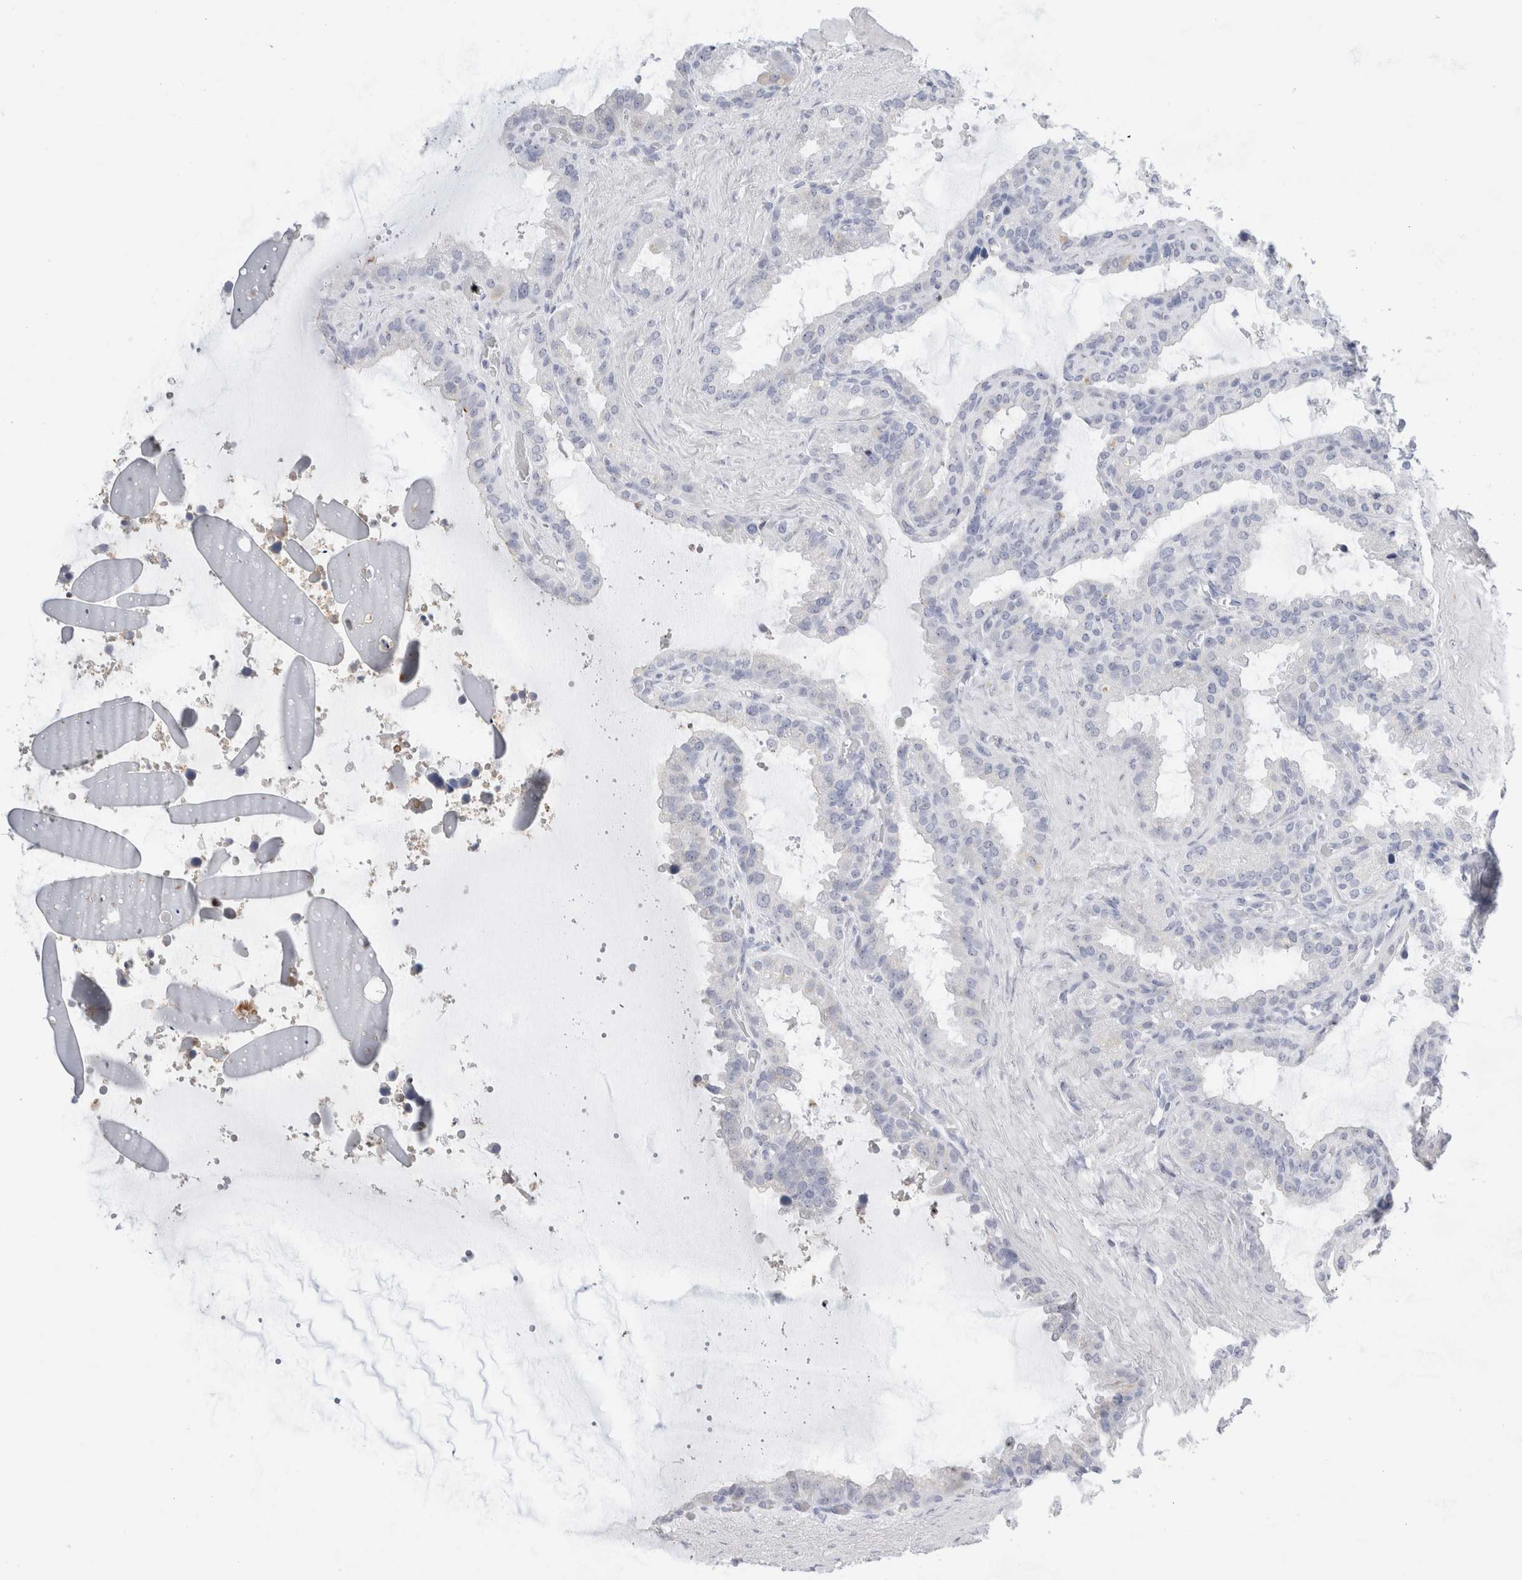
{"staining": {"intensity": "moderate", "quantity": "<25%", "location": "cytoplasmic/membranous"}, "tissue": "seminal vesicle", "cell_type": "Glandular cells", "image_type": "normal", "snomed": [{"axis": "morphology", "description": "Normal tissue, NOS"}, {"axis": "topography", "description": "Seminal veicle"}], "caption": "Seminal vesicle stained for a protein (brown) exhibits moderate cytoplasmic/membranous positive expression in about <25% of glandular cells.", "gene": "MUC15", "patient": {"sex": "male", "age": 46}}